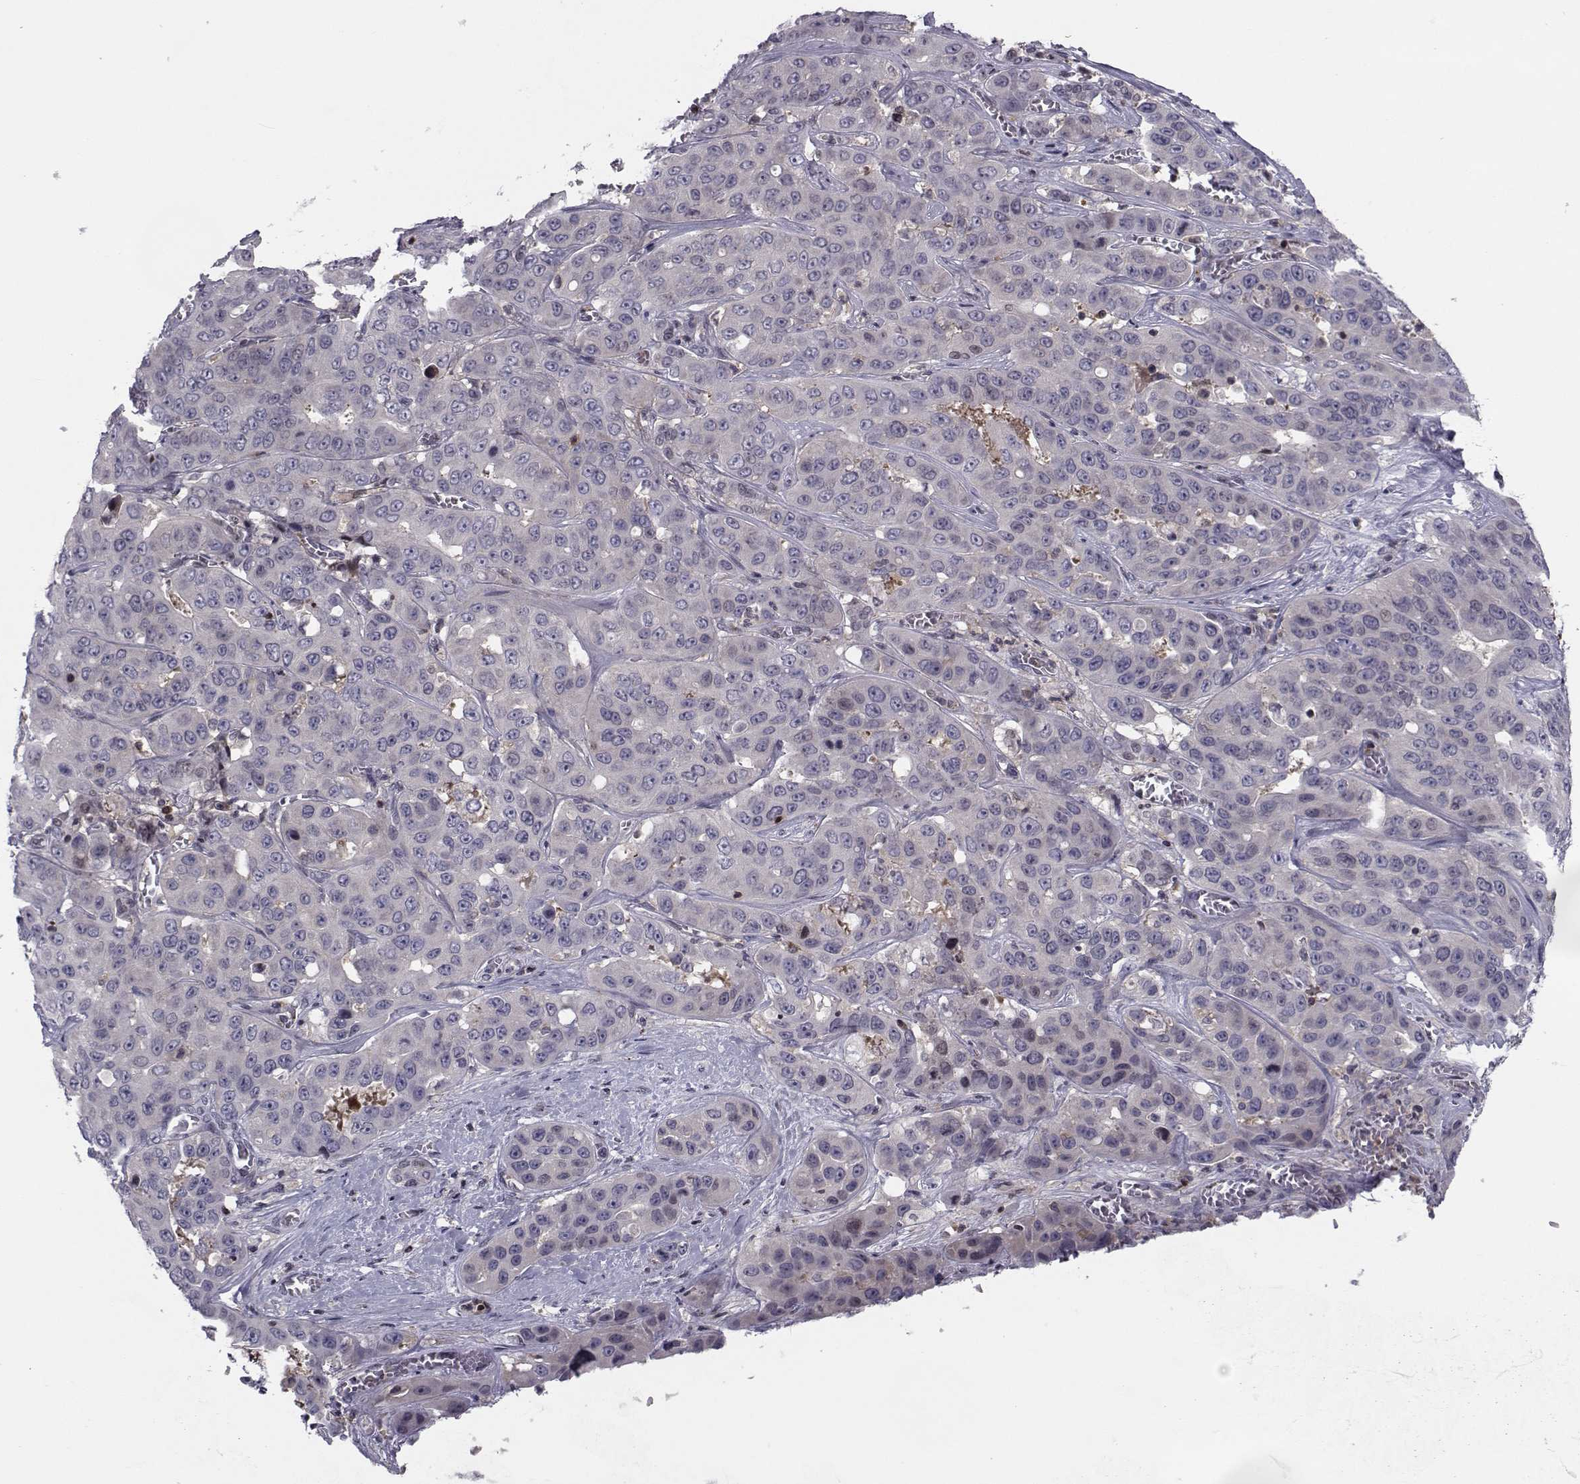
{"staining": {"intensity": "negative", "quantity": "none", "location": "none"}, "tissue": "liver cancer", "cell_type": "Tumor cells", "image_type": "cancer", "snomed": [{"axis": "morphology", "description": "Cholangiocarcinoma"}, {"axis": "topography", "description": "Liver"}], "caption": "High magnification brightfield microscopy of liver cancer (cholangiocarcinoma) stained with DAB (3,3'-diaminobenzidine) (brown) and counterstained with hematoxylin (blue): tumor cells show no significant staining. Brightfield microscopy of immunohistochemistry stained with DAB (3,3'-diaminobenzidine) (brown) and hematoxylin (blue), captured at high magnification.", "gene": "PCP4L1", "patient": {"sex": "female", "age": 52}}